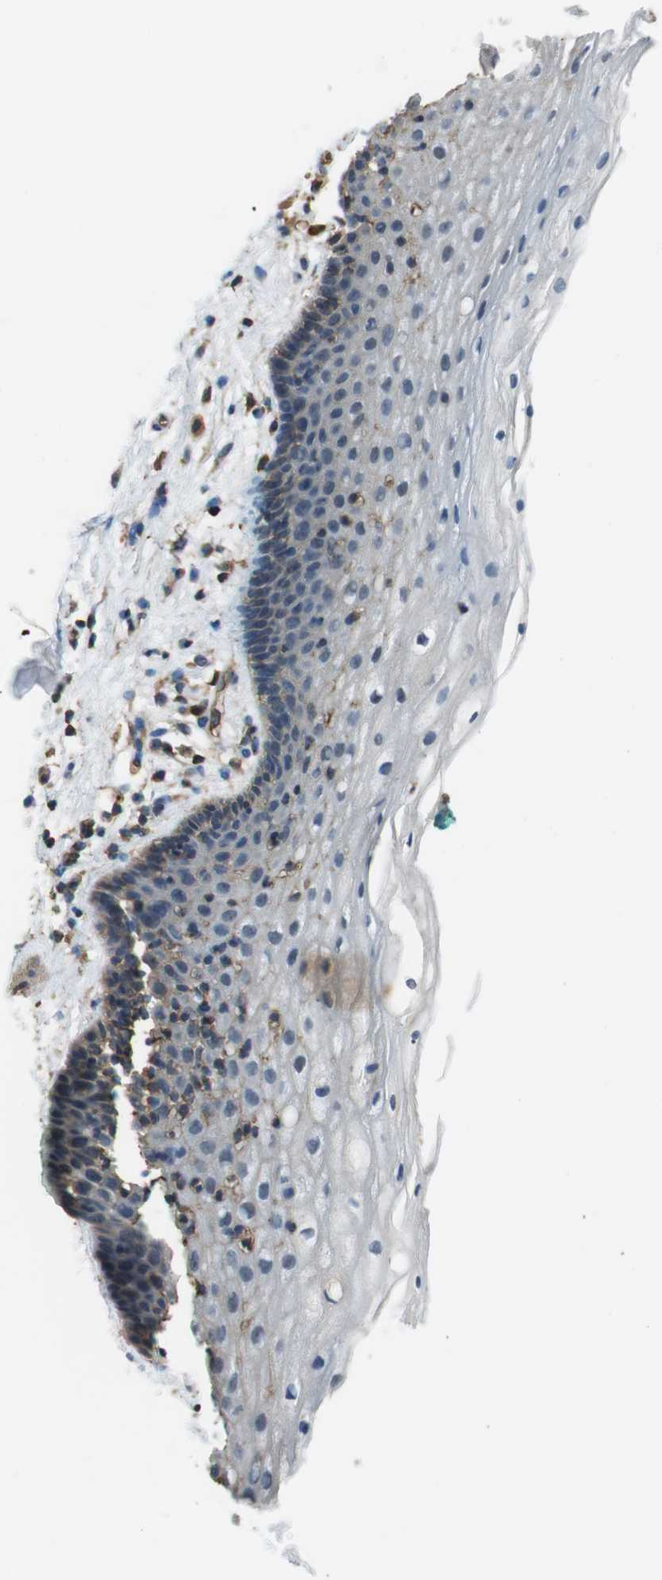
{"staining": {"intensity": "negative", "quantity": "none", "location": "none"}, "tissue": "vagina", "cell_type": "Squamous epithelial cells", "image_type": "normal", "snomed": [{"axis": "morphology", "description": "Normal tissue, NOS"}, {"axis": "topography", "description": "Vagina"}], "caption": "Immunohistochemistry (IHC) micrograph of normal vagina: human vagina stained with DAB reveals no significant protein expression in squamous epithelial cells. Brightfield microscopy of IHC stained with DAB (brown) and hematoxylin (blue), captured at high magnification.", "gene": "FCAR", "patient": {"sex": "female", "age": 44}}